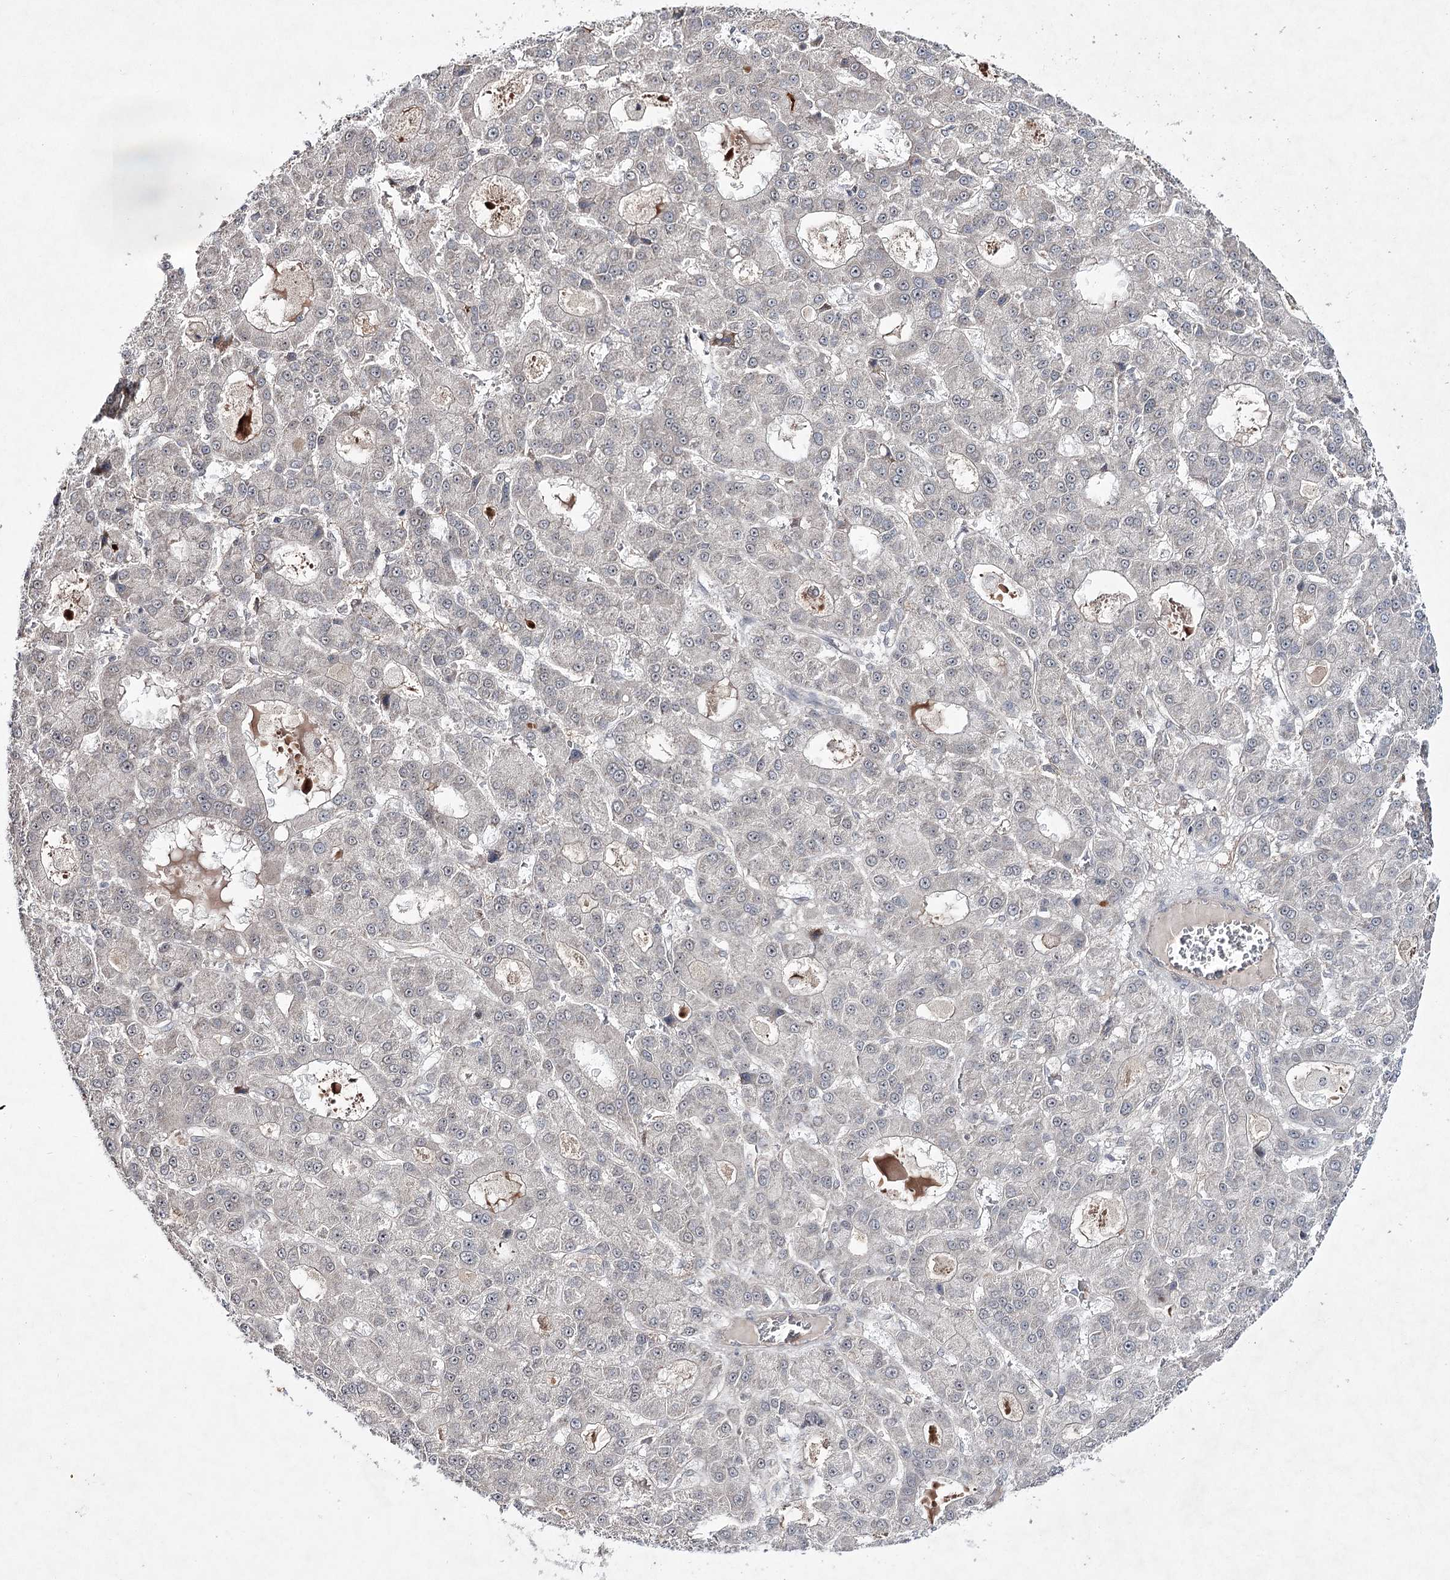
{"staining": {"intensity": "negative", "quantity": "none", "location": "none"}, "tissue": "liver cancer", "cell_type": "Tumor cells", "image_type": "cancer", "snomed": [{"axis": "morphology", "description": "Carcinoma, Hepatocellular, NOS"}, {"axis": "topography", "description": "Liver"}], "caption": "An immunohistochemistry (IHC) photomicrograph of liver cancer is shown. There is no staining in tumor cells of liver cancer.", "gene": "HOXC11", "patient": {"sex": "male", "age": 70}}